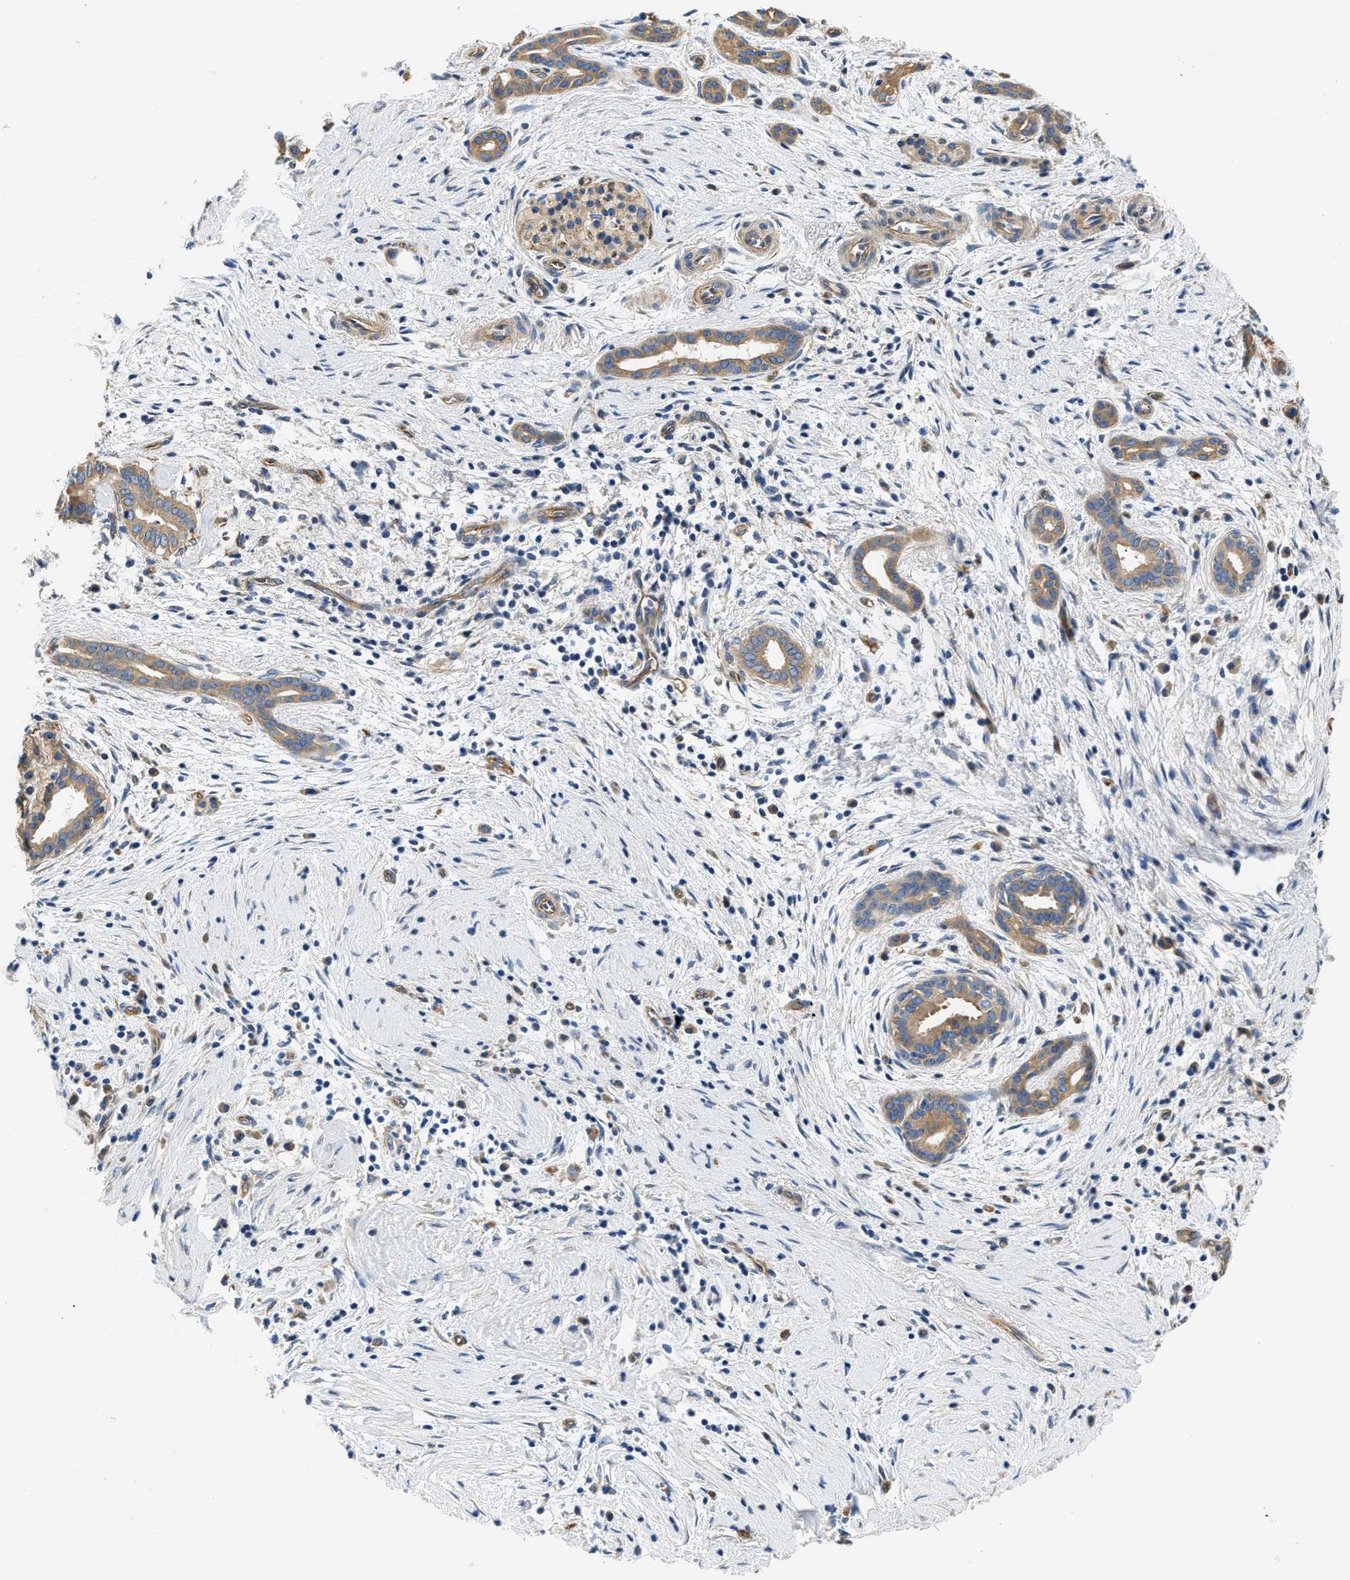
{"staining": {"intensity": "moderate", "quantity": ">75%", "location": "cytoplasmic/membranous"}, "tissue": "pancreatic cancer", "cell_type": "Tumor cells", "image_type": "cancer", "snomed": [{"axis": "morphology", "description": "Adenocarcinoma, NOS"}, {"axis": "topography", "description": "Pancreas"}], "caption": "IHC image of neoplastic tissue: pancreatic cancer (adenocarcinoma) stained using IHC shows medium levels of moderate protein expression localized specifically in the cytoplasmic/membranous of tumor cells, appearing as a cytoplasmic/membranous brown color.", "gene": "CSDE1", "patient": {"sex": "female", "age": 70}}